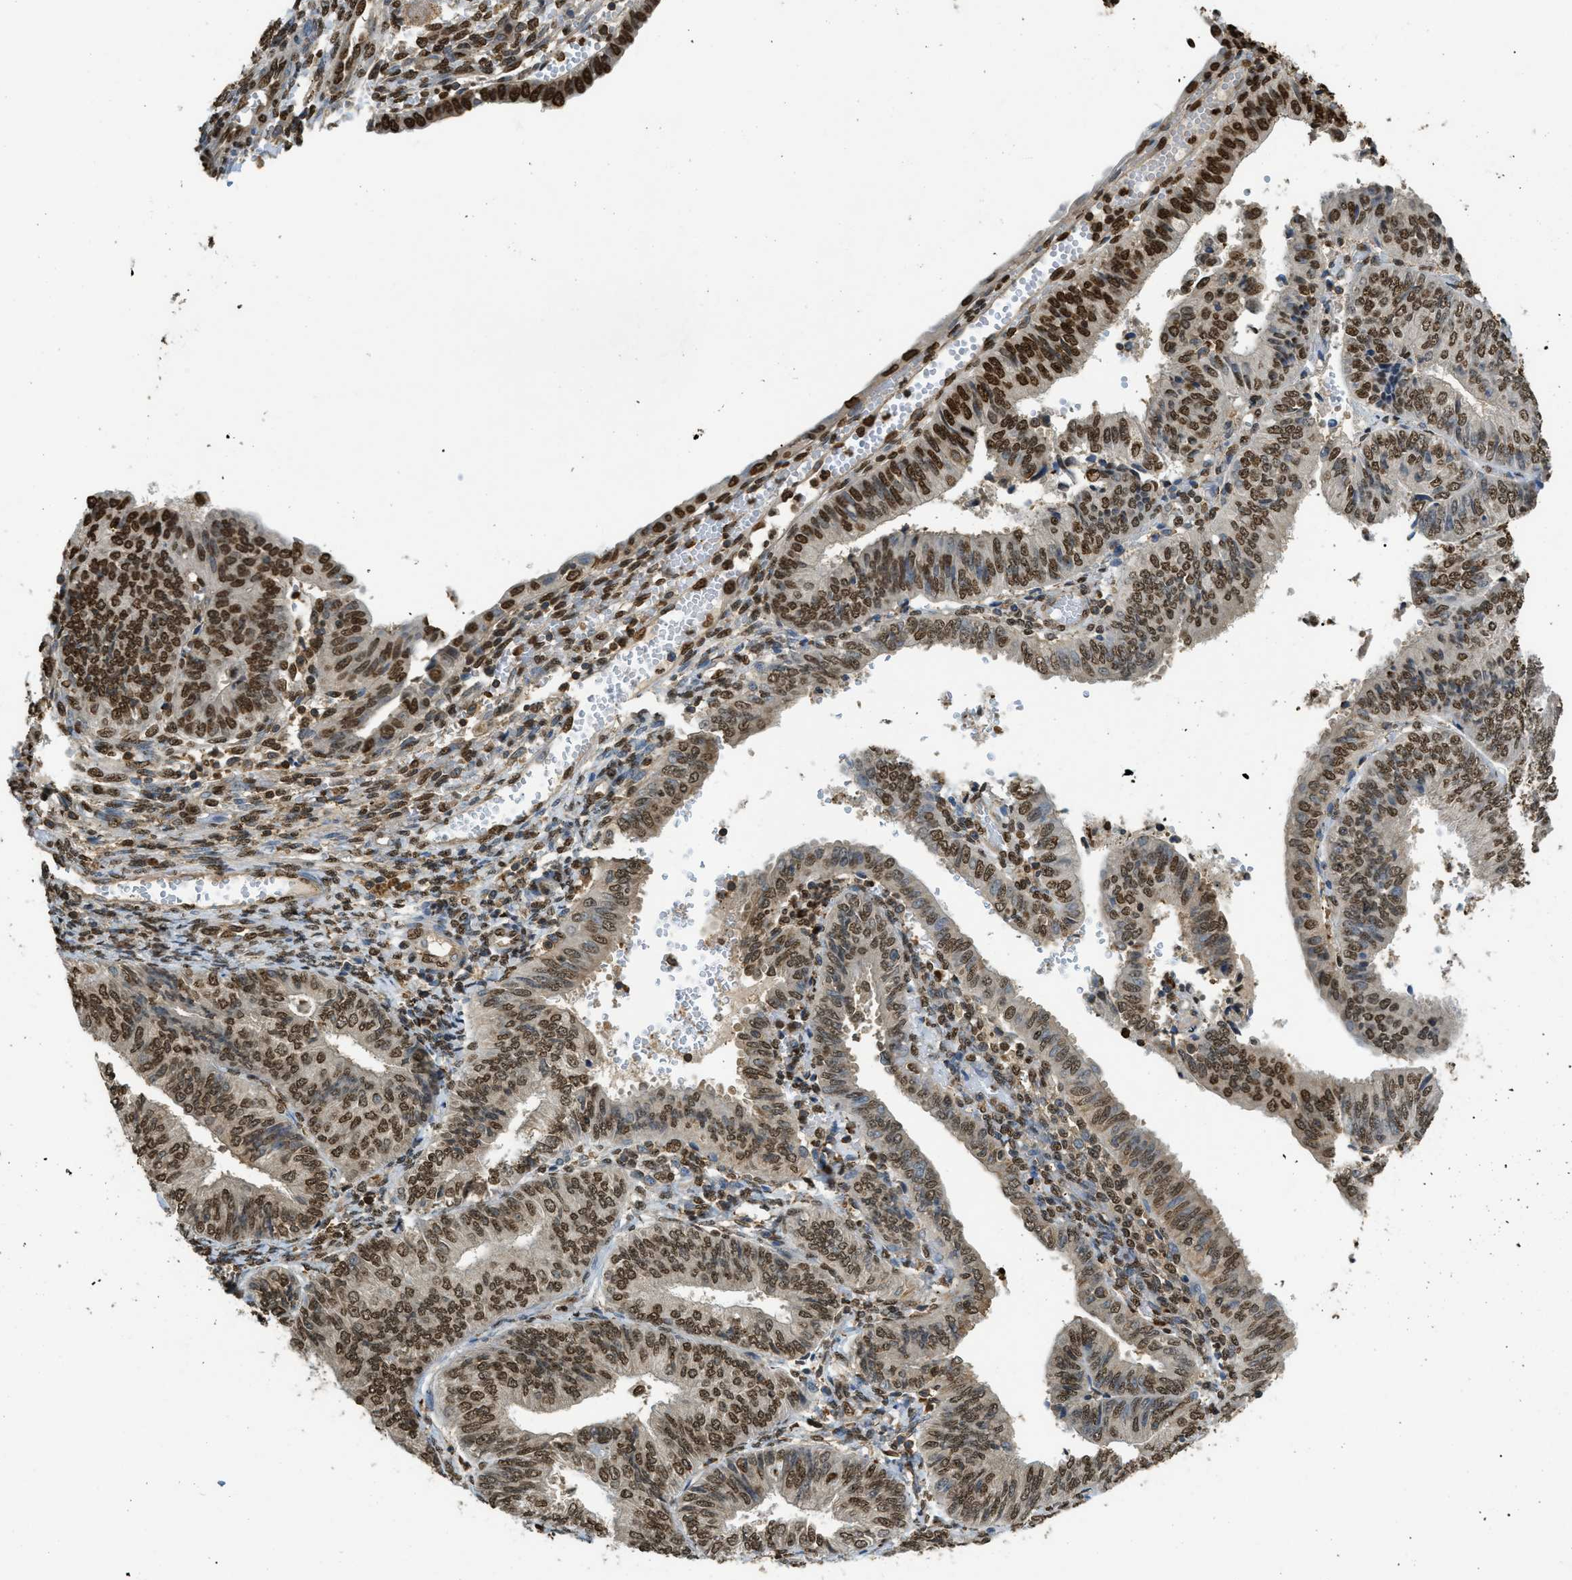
{"staining": {"intensity": "strong", "quantity": ">75%", "location": "nuclear"}, "tissue": "endometrial cancer", "cell_type": "Tumor cells", "image_type": "cancer", "snomed": [{"axis": "morphology", "description": "Adenocarcinoma, NOS"}, {"axis": "topography", "description": "Endometrium"}], "caption": "Brown immunohistochemical staining in human endometrial cancer displays strong nuclear expression in approximately >75% of tumor cells.", "gene": "NR5A2", "patient": {"sex": "female", "age": 58}}